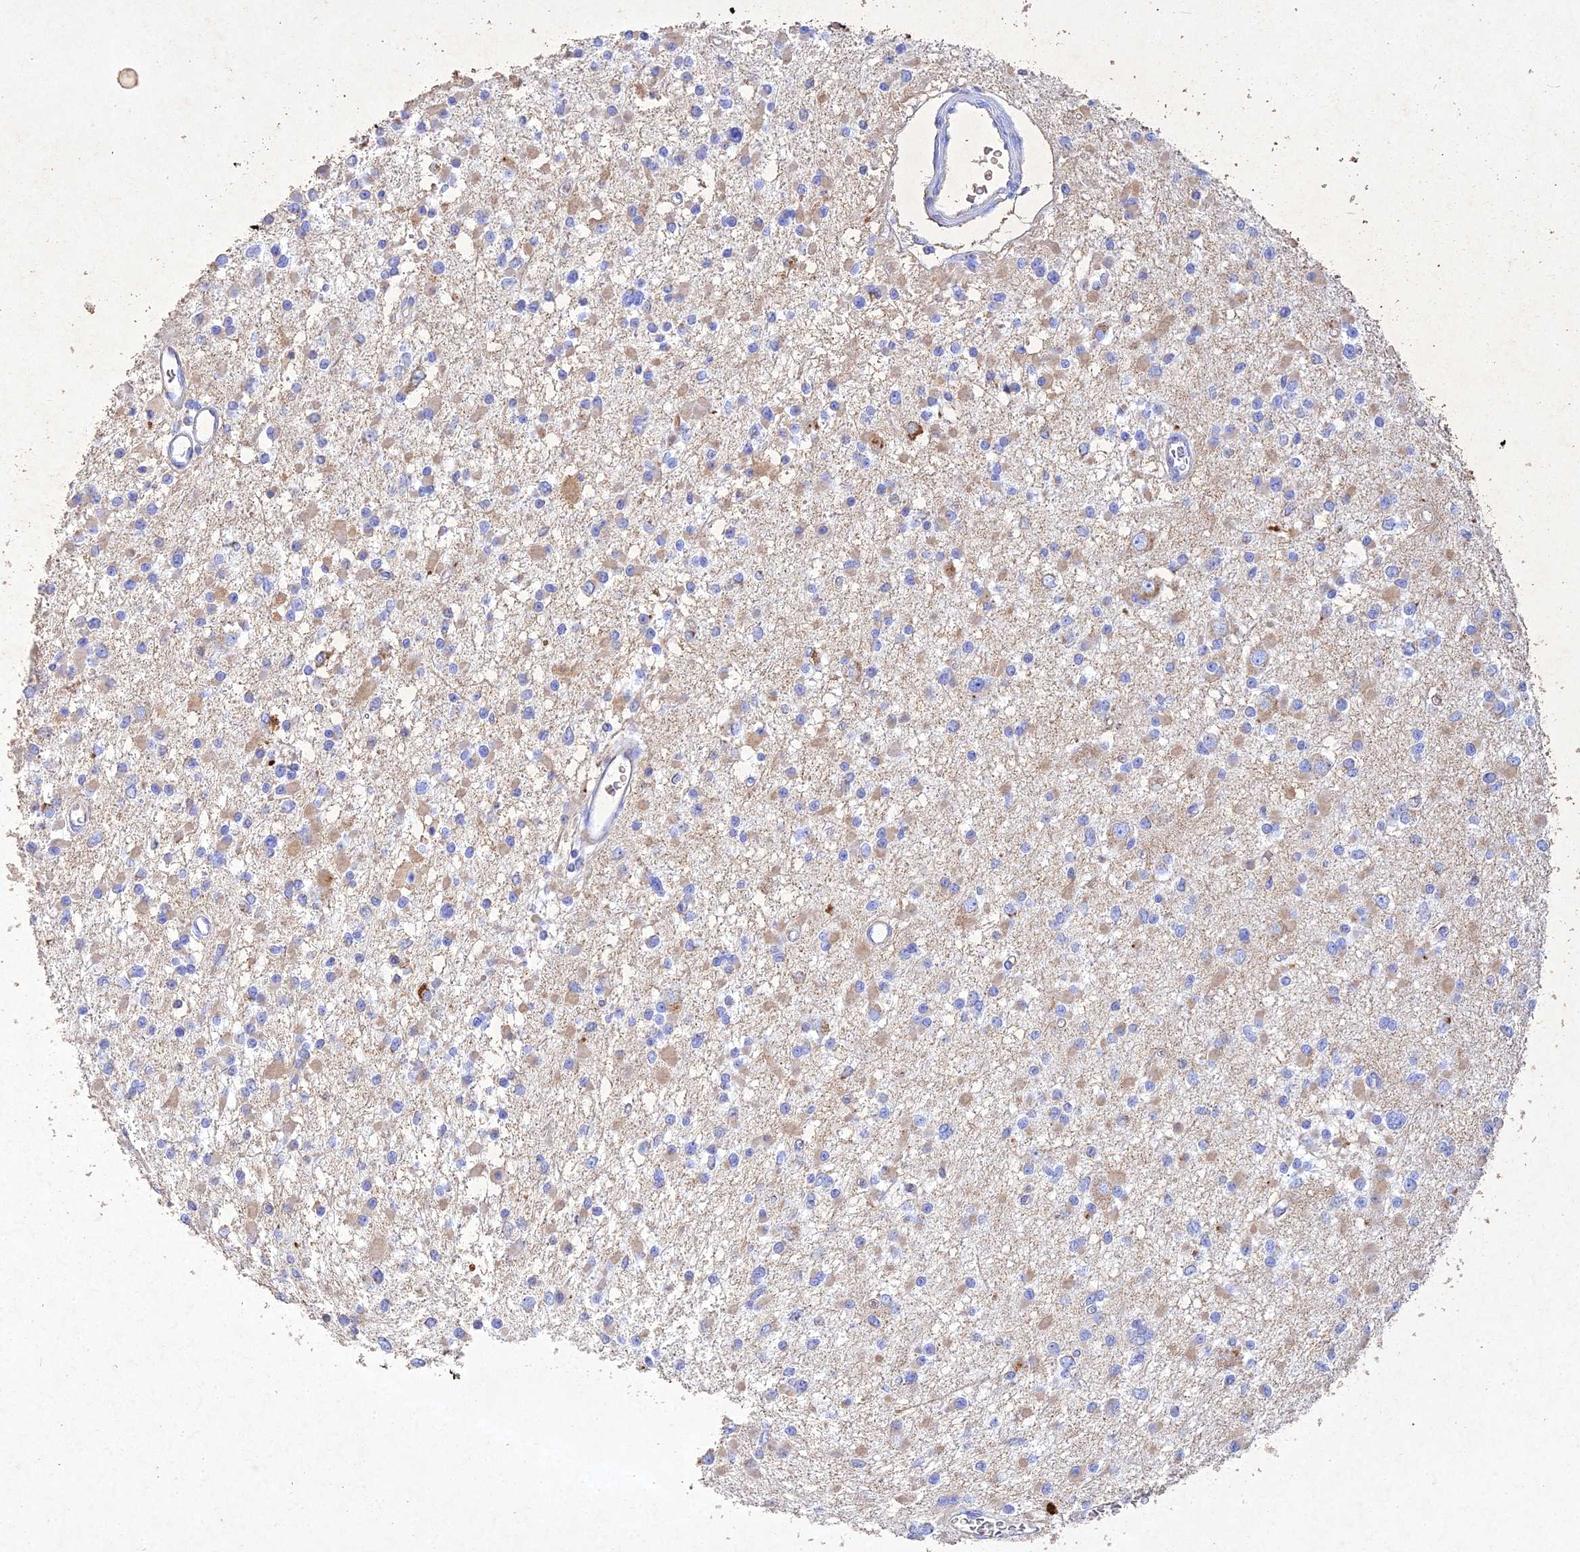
{"staining": {"intensity": "negative", "quantity": "none", "location": "none"}, "tissue": "glioma", "cell_type": "Tumor cells", "image_type": "cancer", "snomed": [{"axis": "morphology", "description": "Glioma, malignant, Low grade"}, {"axis": "topography", "description": "Brain"}], "caption": "DAB (3,3'-diaminobenzidine) immunohistochemical staining of human glioma shows no significant expression in tumor cells.", "gene": "NDUFV1", "patient": {"sex": "female", "age": 22}}